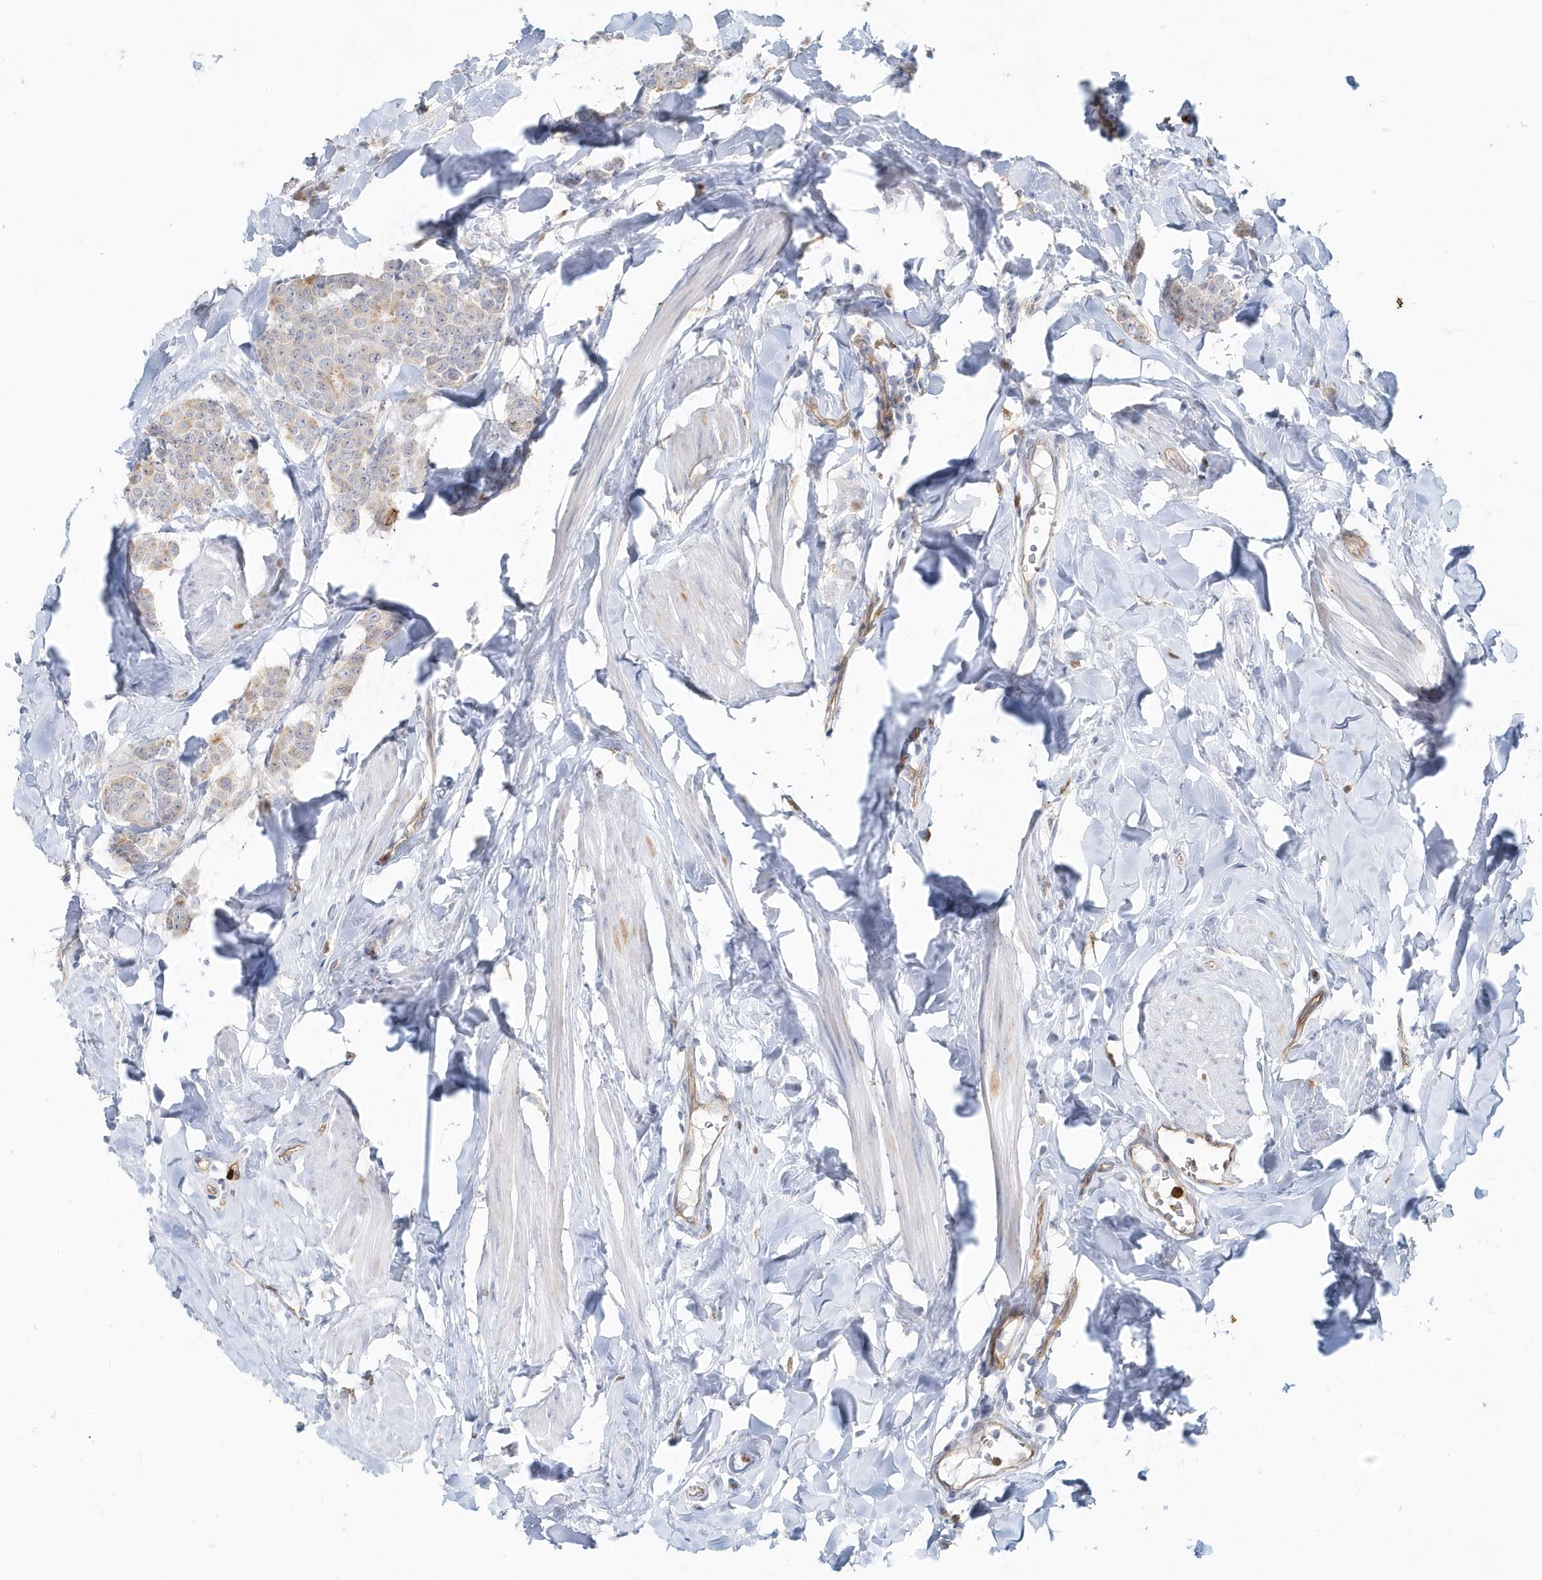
{"staining": {"intensity": "weak", "quantity": "<25%", "location": "cytoplasmic/membranous"}, "tissue": "breast cancer", "cell_type": "Tumor cells", "image_type": "cancer", "snomed": [{"axis": "morphology", "description": "Duct carcinoma"}, {"axis": "topography", "description": "Breast"}], "caption": "A photomicrograph of breast invasive ductal carcinoma stained for a protein shows no brown staining in tumor cells.", "gene": "DNAH1", "patient": {"sex": "female", "age": 40}}